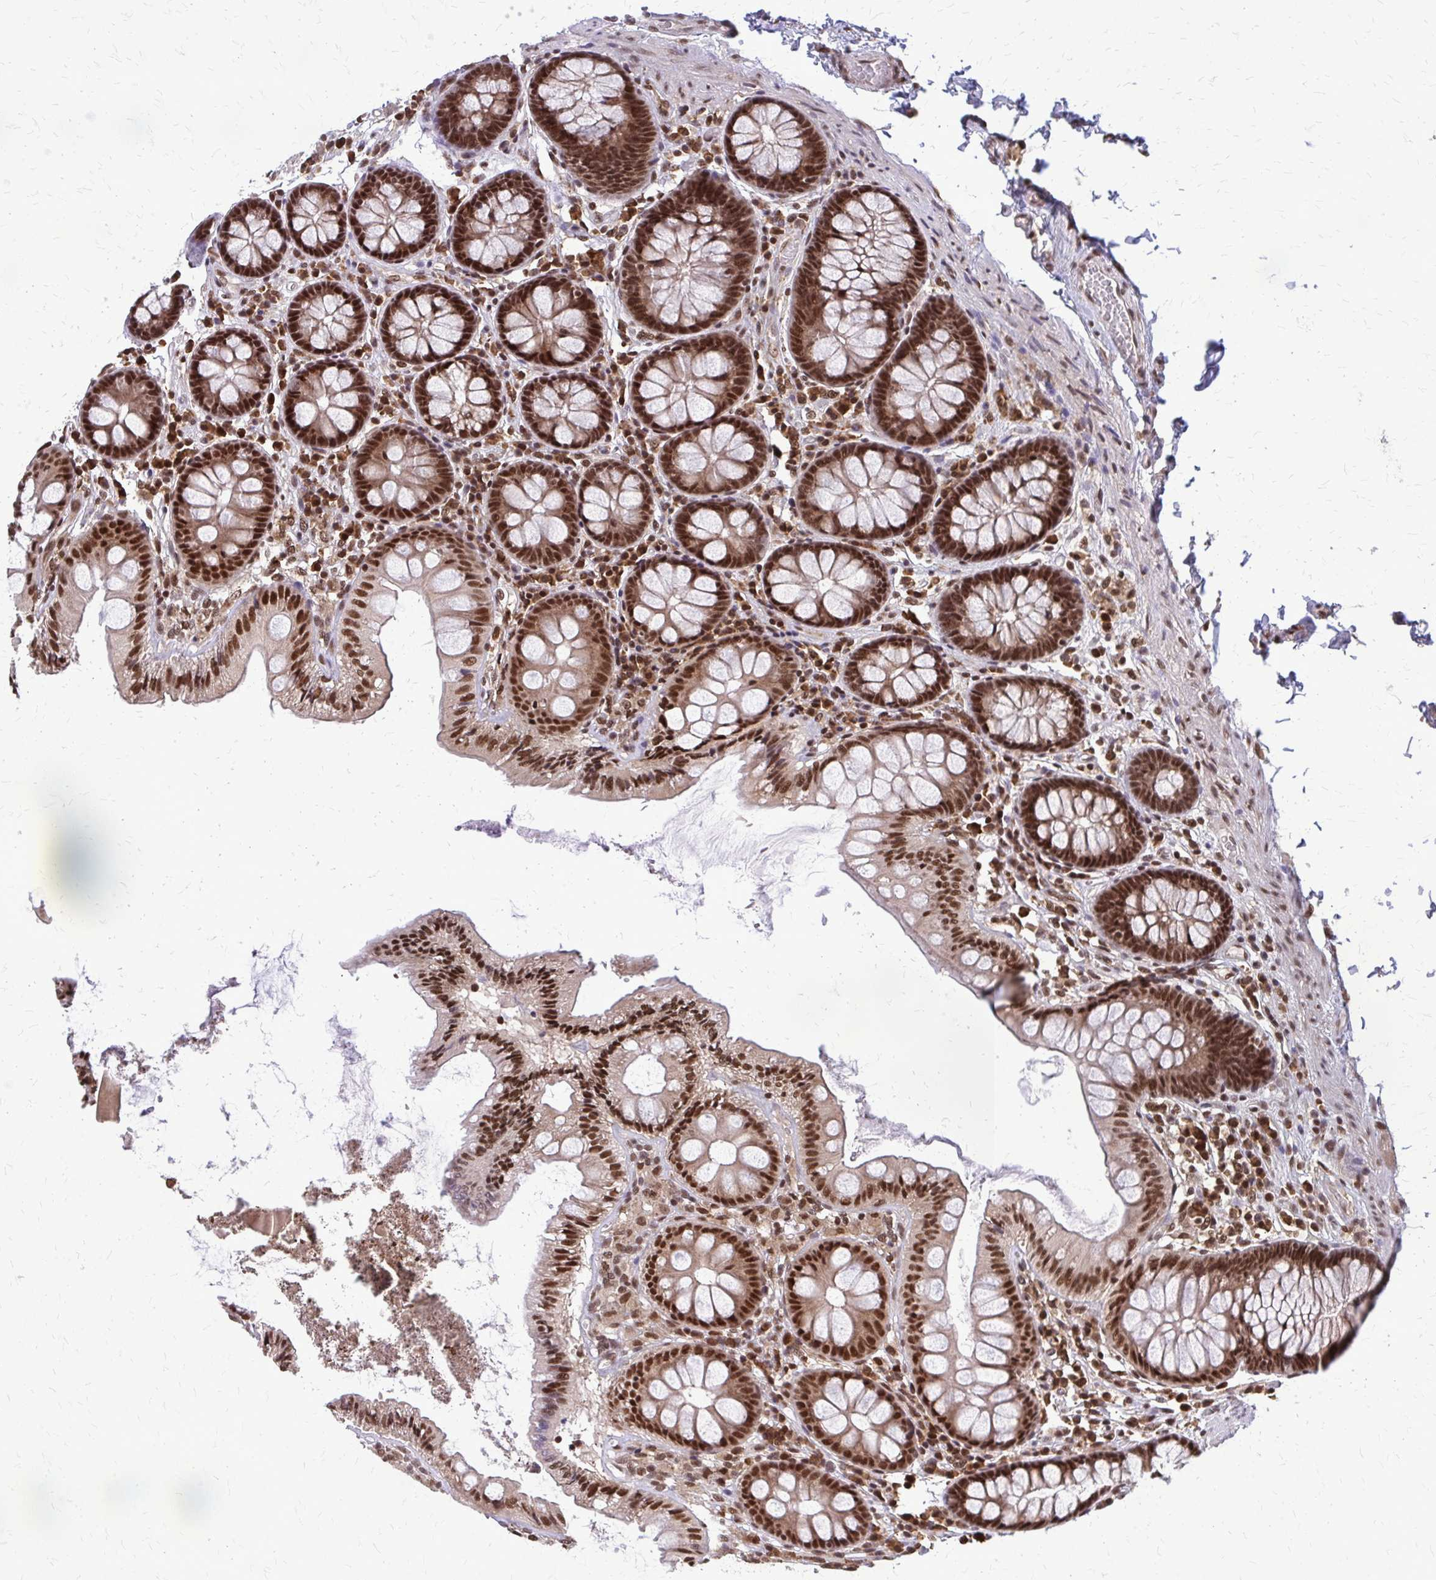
{"staining": {"intensity": "moderate", "quantity": ">75%", "location": "nuclear"}, "tissue": "colon", "cell_type": "Endothelial cells", "image_type": "normal", "snomed": [{"axis": "morphology", "description": "Normal tissue, NOS"}, {"axis": "topography", "description": "Colon"}], "caption": "Unremarkable colon reveals moderate nuclear expression in about >75% of endothelial cells.", "gene": "HDAC3", "patient": {"sex": "male", "age": 84}}